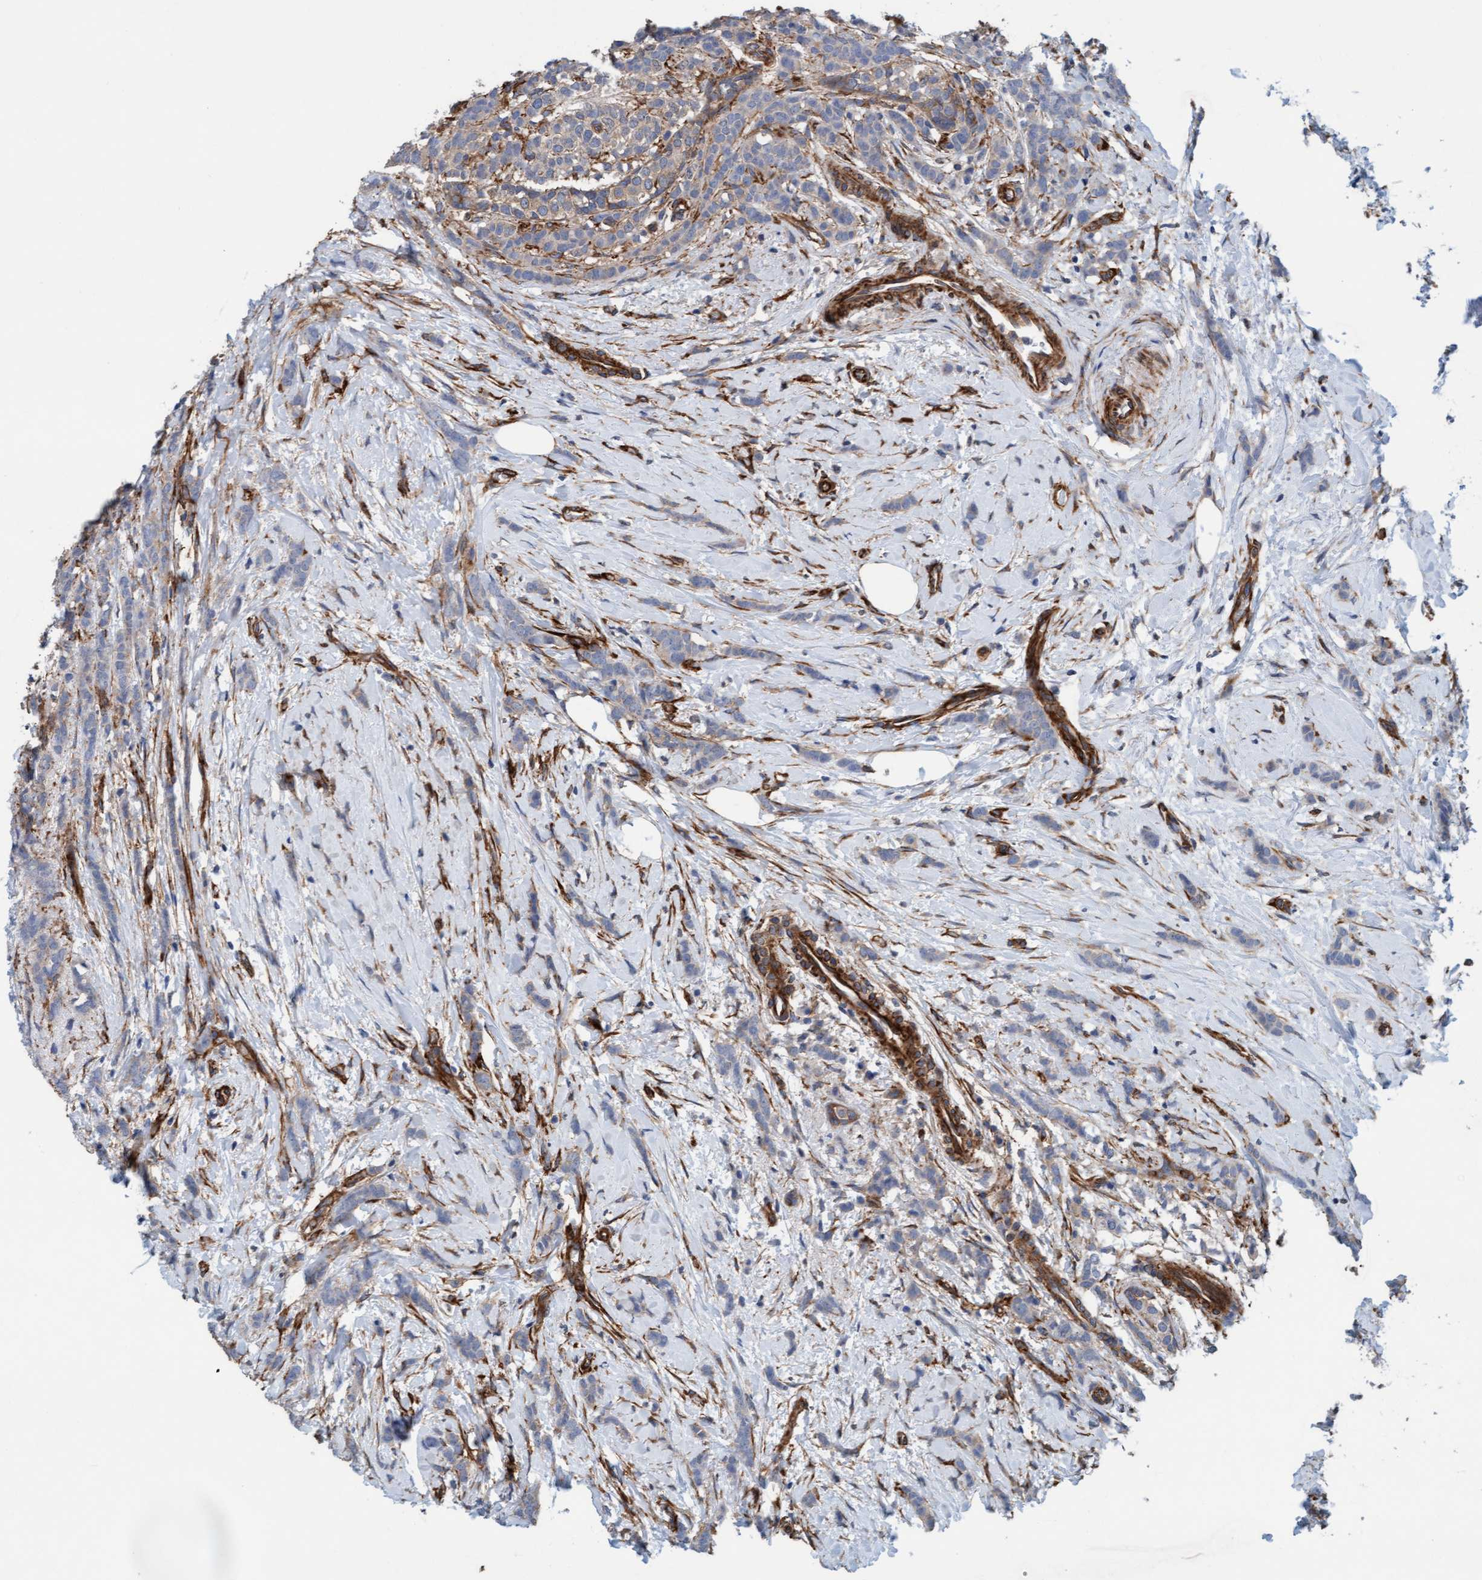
{"staining": {"intensity": "weak", "quantity": "<25%", "location": "cytoplasmic/membranous"}, "tissue": "breast cancer", "cell_type": "Tumor cells", "image_type": "cancer", "snomed": [{"axis": "morphology", "description": "Lobular carcinoma, in situ"}, {"axis": "morphology", "description": "Lobular carcinoma"}, {"axis": "topography", "description": "Breast"}], "caption": "The histopathology image shows no significant staining in tumor cells of breast cancer (lobular carcinoma in situ). (Stains: DAB IHC with hematoxylin counter stain, Microscopy: brightfield microscopy at high magnification).", "gene": "FMNL3", "patient": {"sex": "female", "age": 41}}